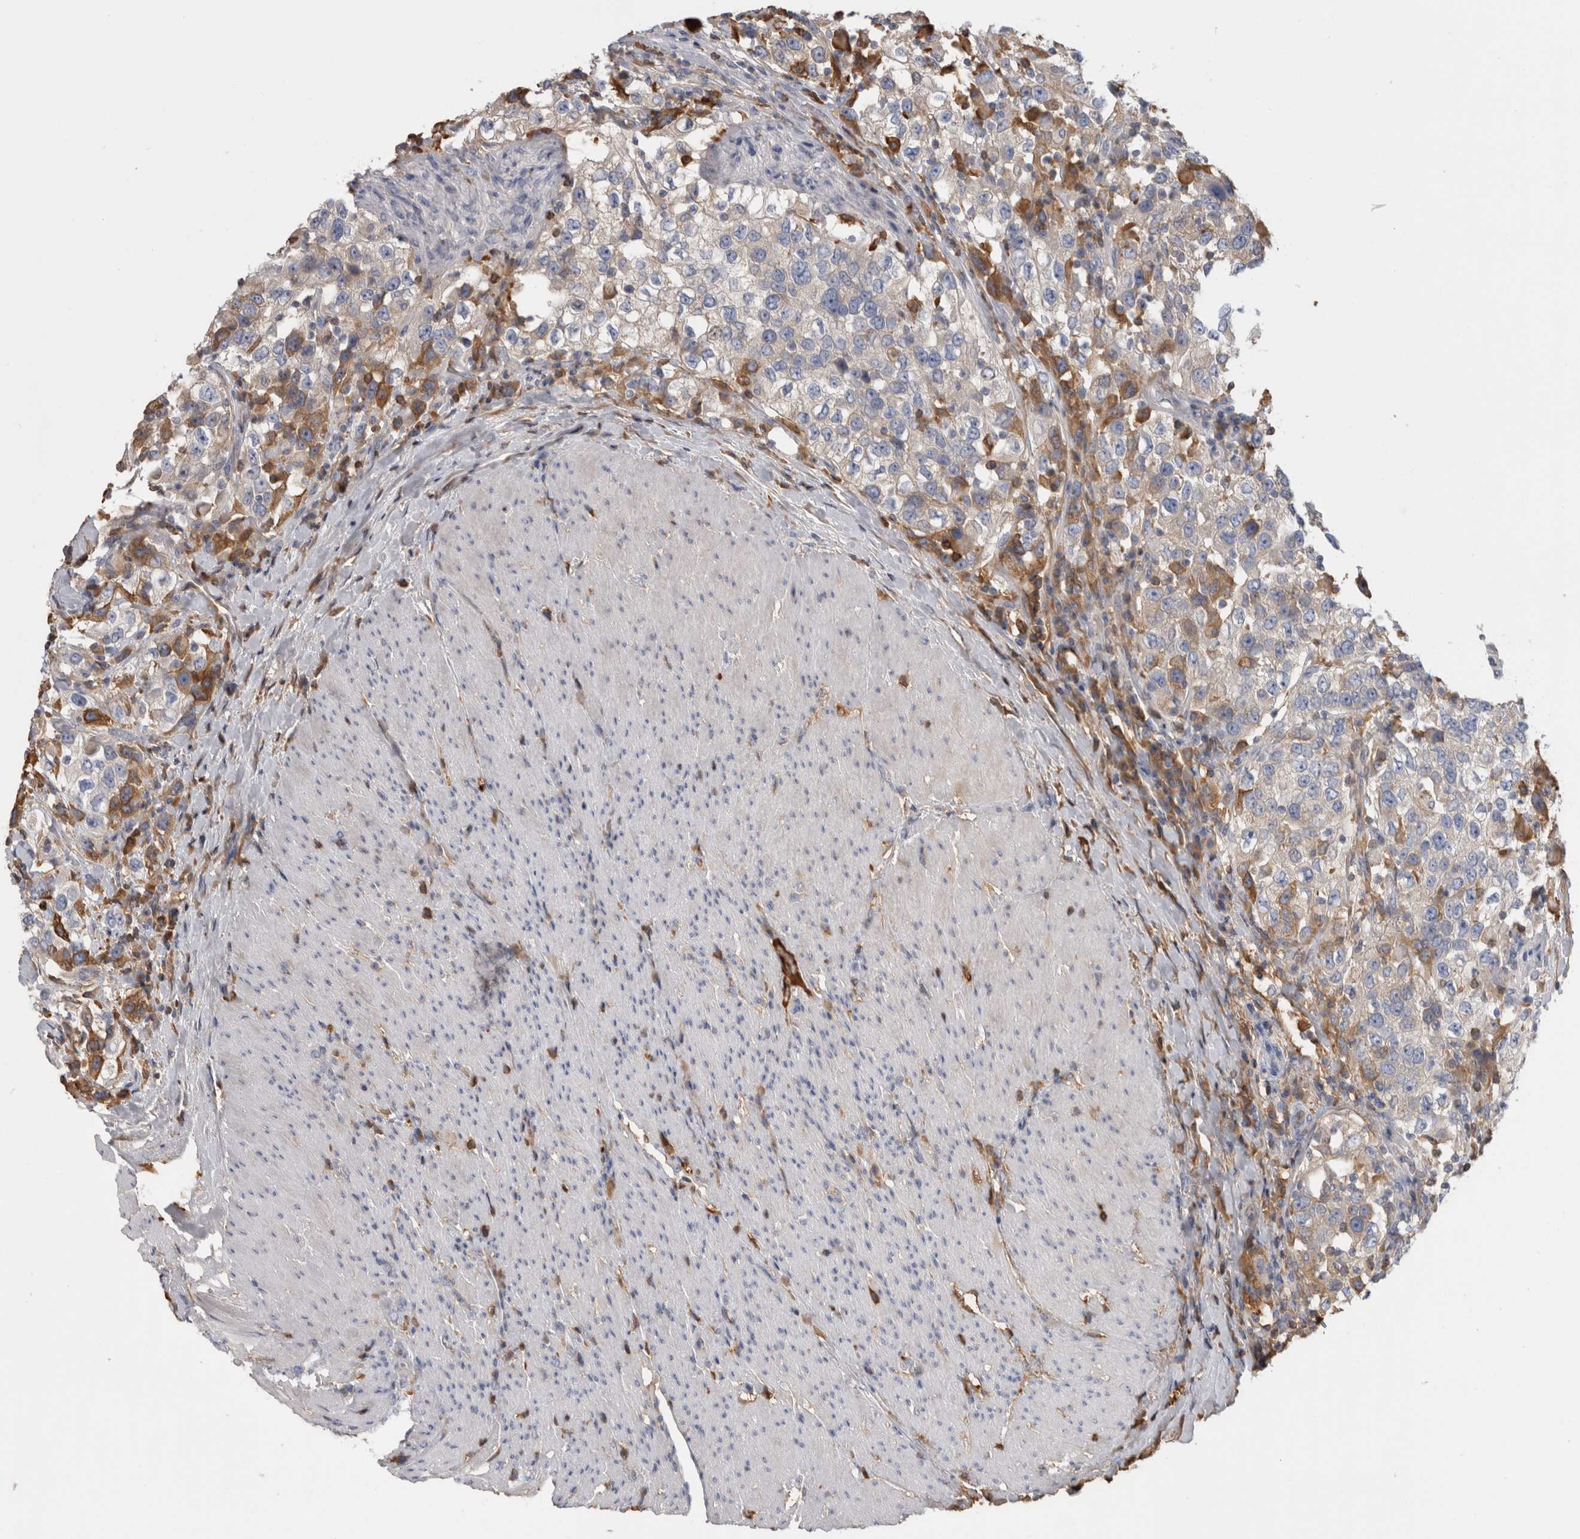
{"staining": {"intensity": "moderate", "quantity": "<25%", "location": "cytoplasmic/membranous"}, "tissue": "urothelial cancer", "cell_type": "Tumor cells", "image_type": "cancer", "snomed": [{"axis": "morphology", "description": "Urothelial carcinoma, High grade"}, {"axis": "topography", "description": "Urinary bladder"}], "caption": "Protein positivity by immunohistochemistry displays moderate cytoplasmic/membranous staining in approximately <25% of tumor cells in urothelial carcinoma (high-grade). The staining is performed using DAB (3,3'-diaminobenzidine) brown chromogen to label protein expression. The nuclei are counter-stained blue using hematoxylin.", "gene": "TBCE", "patient": {"sex": "female", "age": 80}}